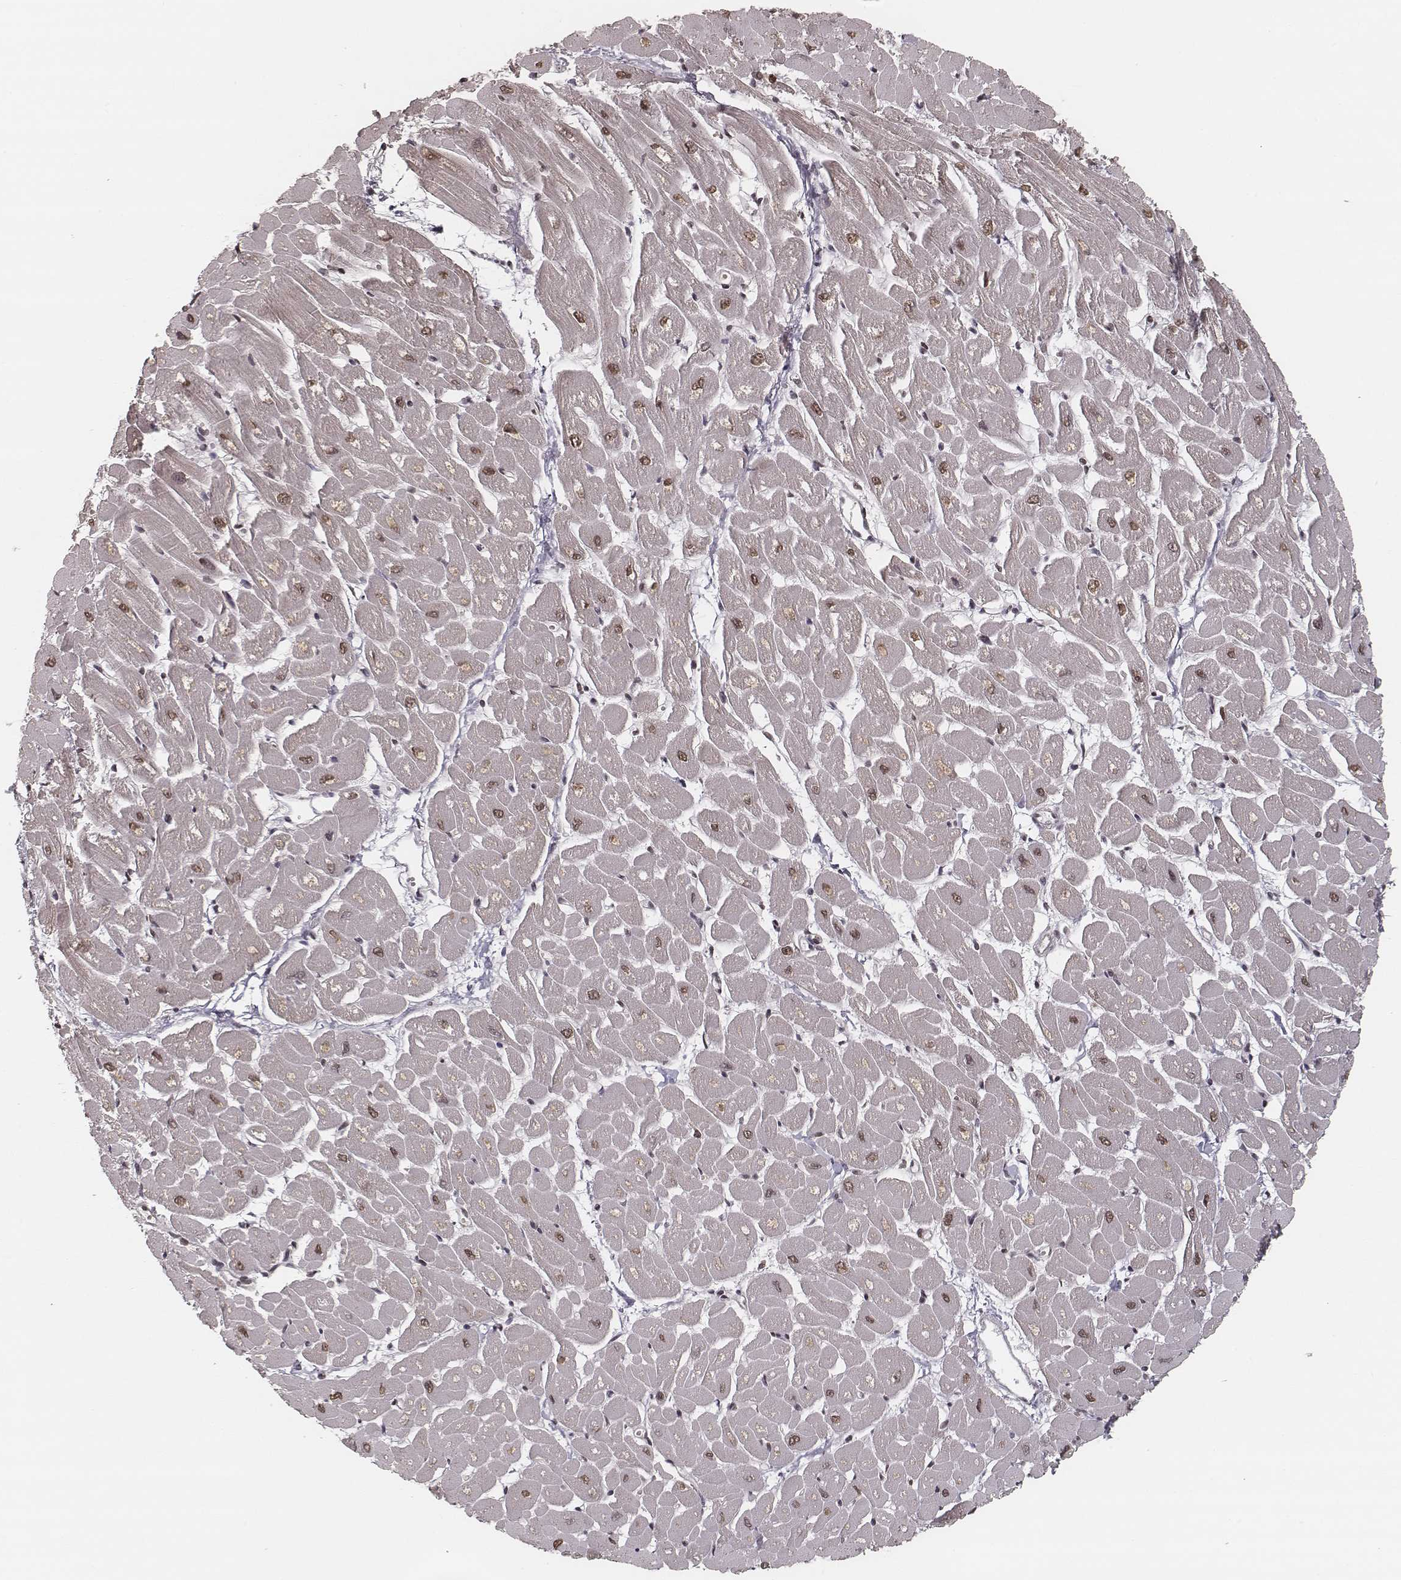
{"staining": {"intensity": "moderate", "quantity": "25%-75%", "location": "nuclear"}, "tissue": "heart muscle", "cell_type": "Cardiomyocytes", "image_type": "normal", "snomed": [{"axis": "morphology", "description": "Normal tissue, NOS"}, {"axis": "topography", "description": "Heart"}], "caption": "About 25%-75% of cardiomyocytes in benign human heart muscle display moderate nuclear protein staining as visualized by brown immunohistochemical staining.", "gene": "HMGA2", "patient": {"sex": "male", "age": 57}}